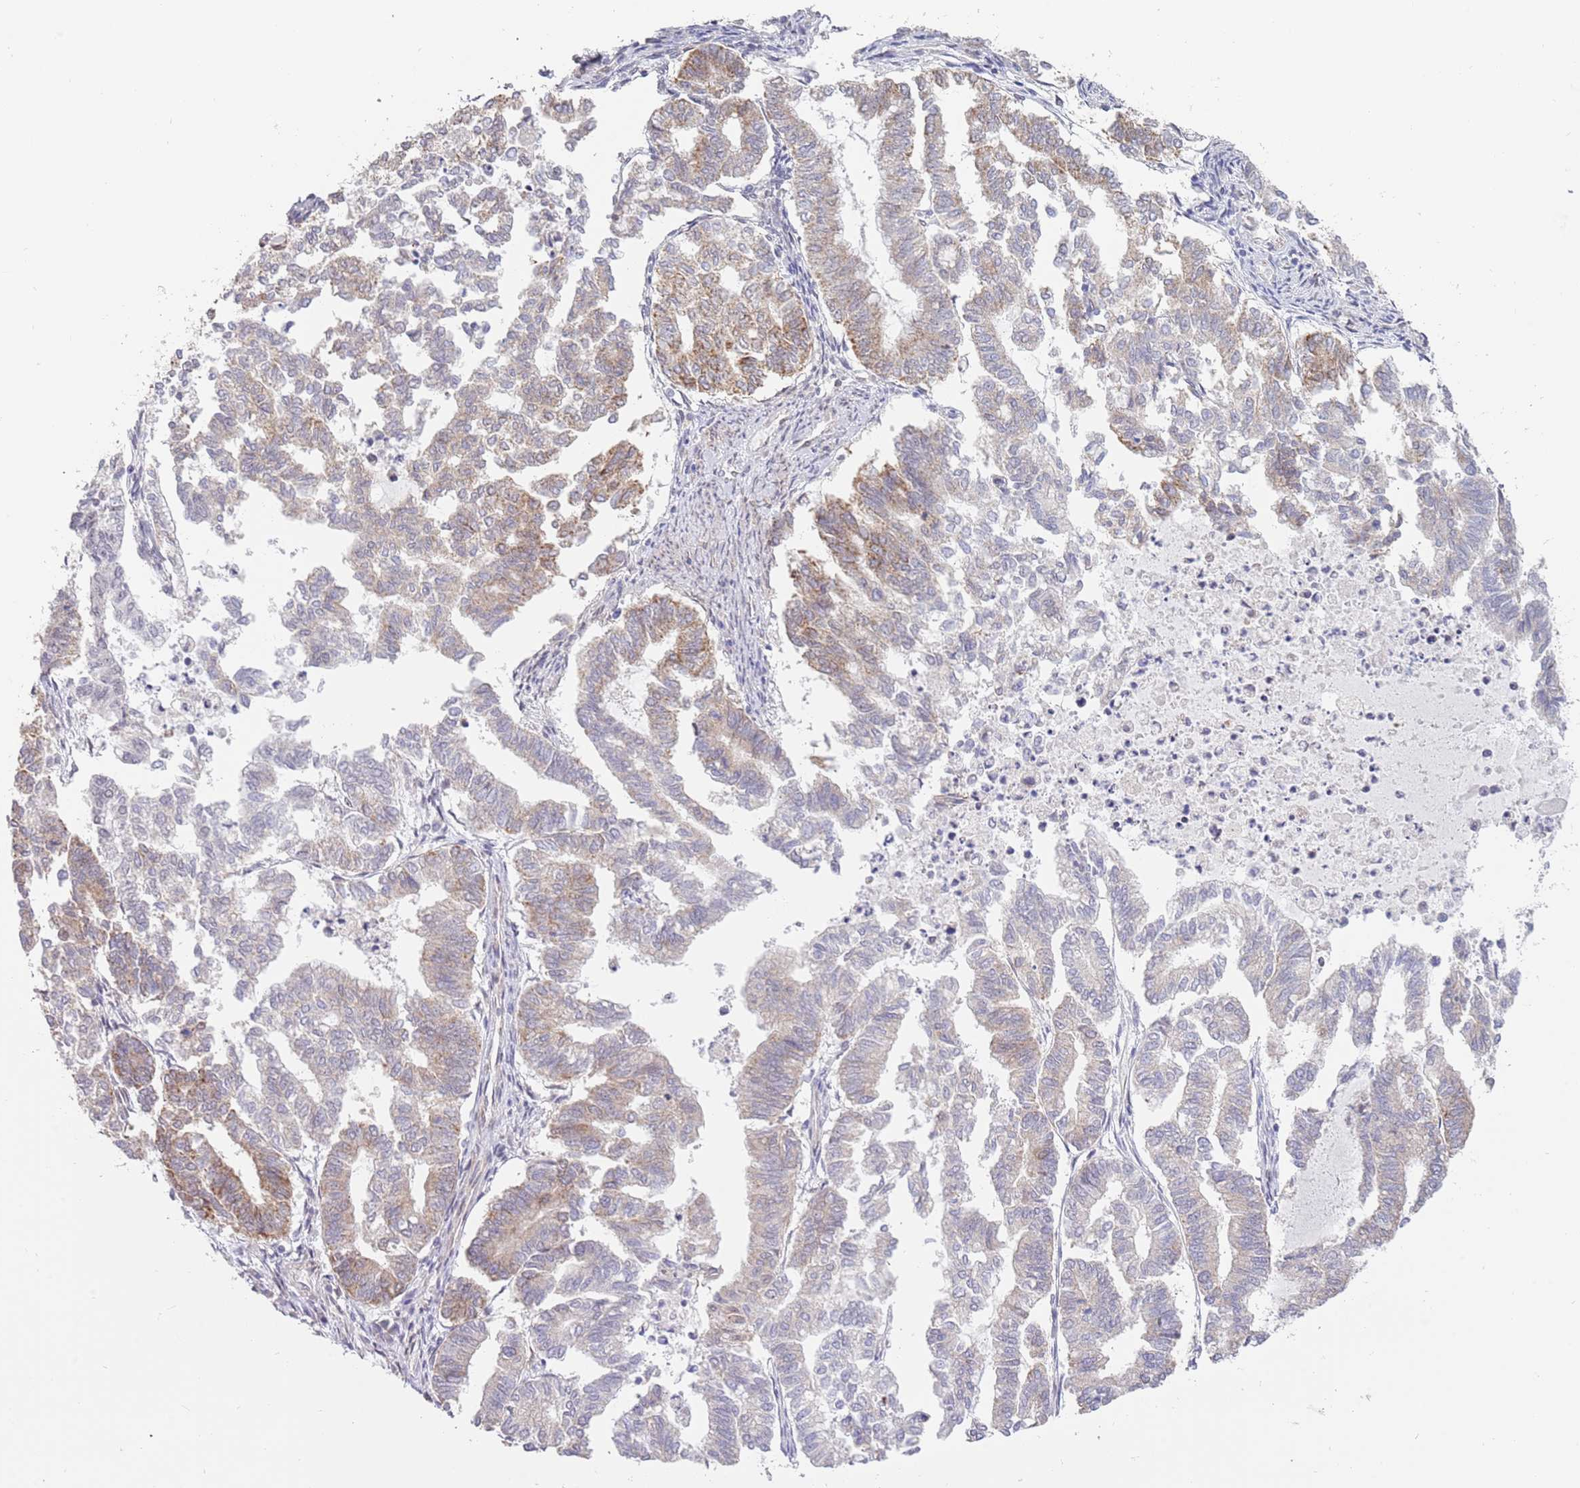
{"staining": {"intensity": "moderate", "quantity": "25%-75%", "location": "cytoplasmic/membranous"}, "tissue": "endometrial cancer", "cell_type": "Tumor cells", "image_type": "cancer", "snomed": [{"axis": "morphology", "description": "Adenocarcinoma, NOS"}, {"axis": "topography", "description": "Endometrium"}], "caption": "Moderate cytoplasmic/membranous expression for a protein is seen in about 25%-75% of tumor cells of endometrial cancer (adenocarcinoma) using immunohistochemistry.", "gene": "UQCC3", "patient": {"sex": "female", "age": 79}}